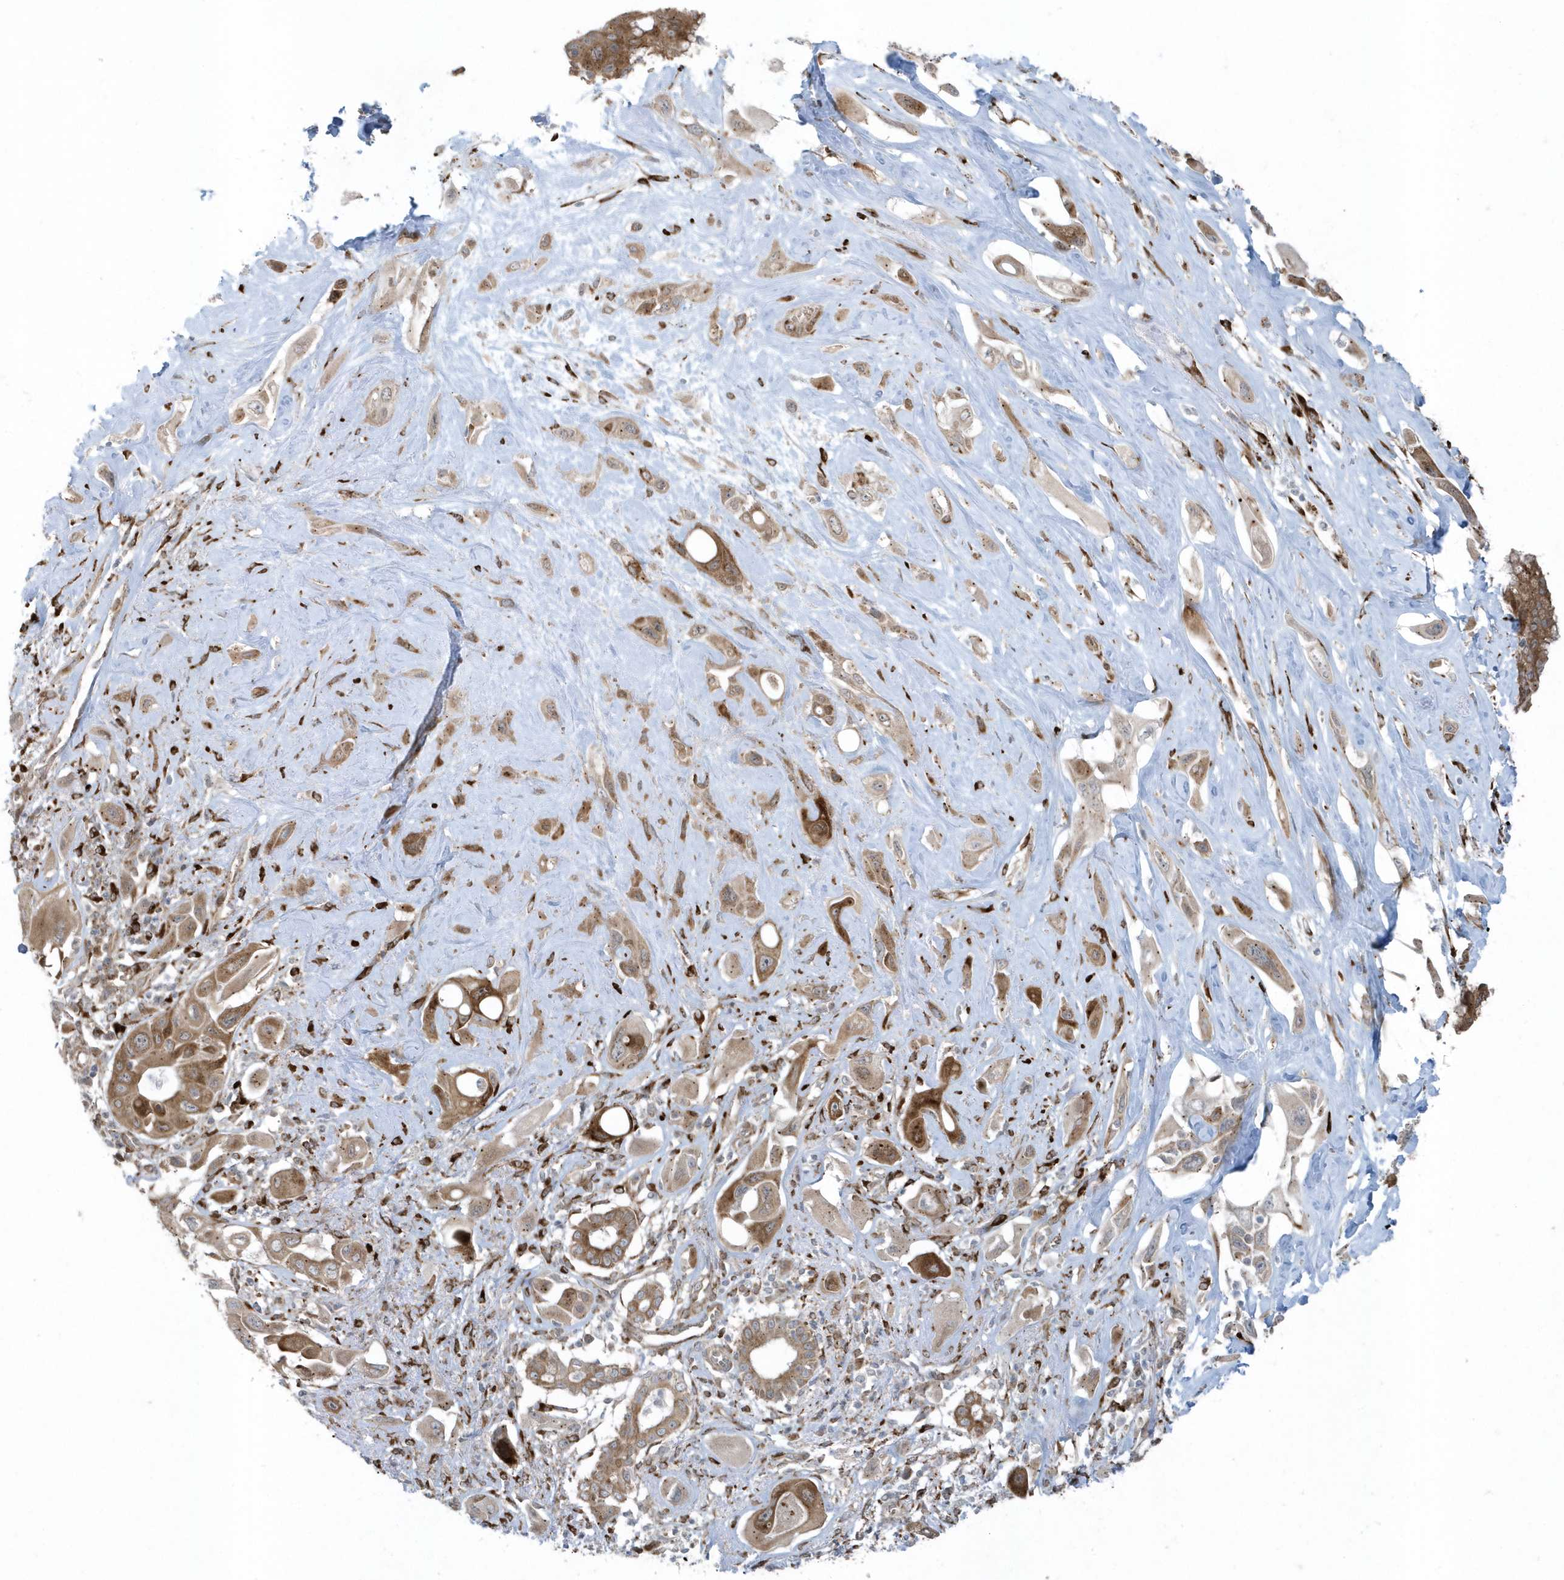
{"staining": {"intensity": "moderate", "quantity": ">75%", "location": "cytoplasmic/membranous"}, "tissue": "pancreatic cancer", "cell_type": "Tumor cells", "image_type": "cancer", "snomed": [{"axis": "morphology", "description": "Adenocarcinoma, NOS"}, {"axis": "topography", "description": "Pancreas"}], "caption": "Pancreatic adenocarcinoma stained for a protein reveals moderate cytoplasmic/membranous positivity in tumor cells.", "gene": "FAM98A", "patient": {"sex": "male", "age": 68}}